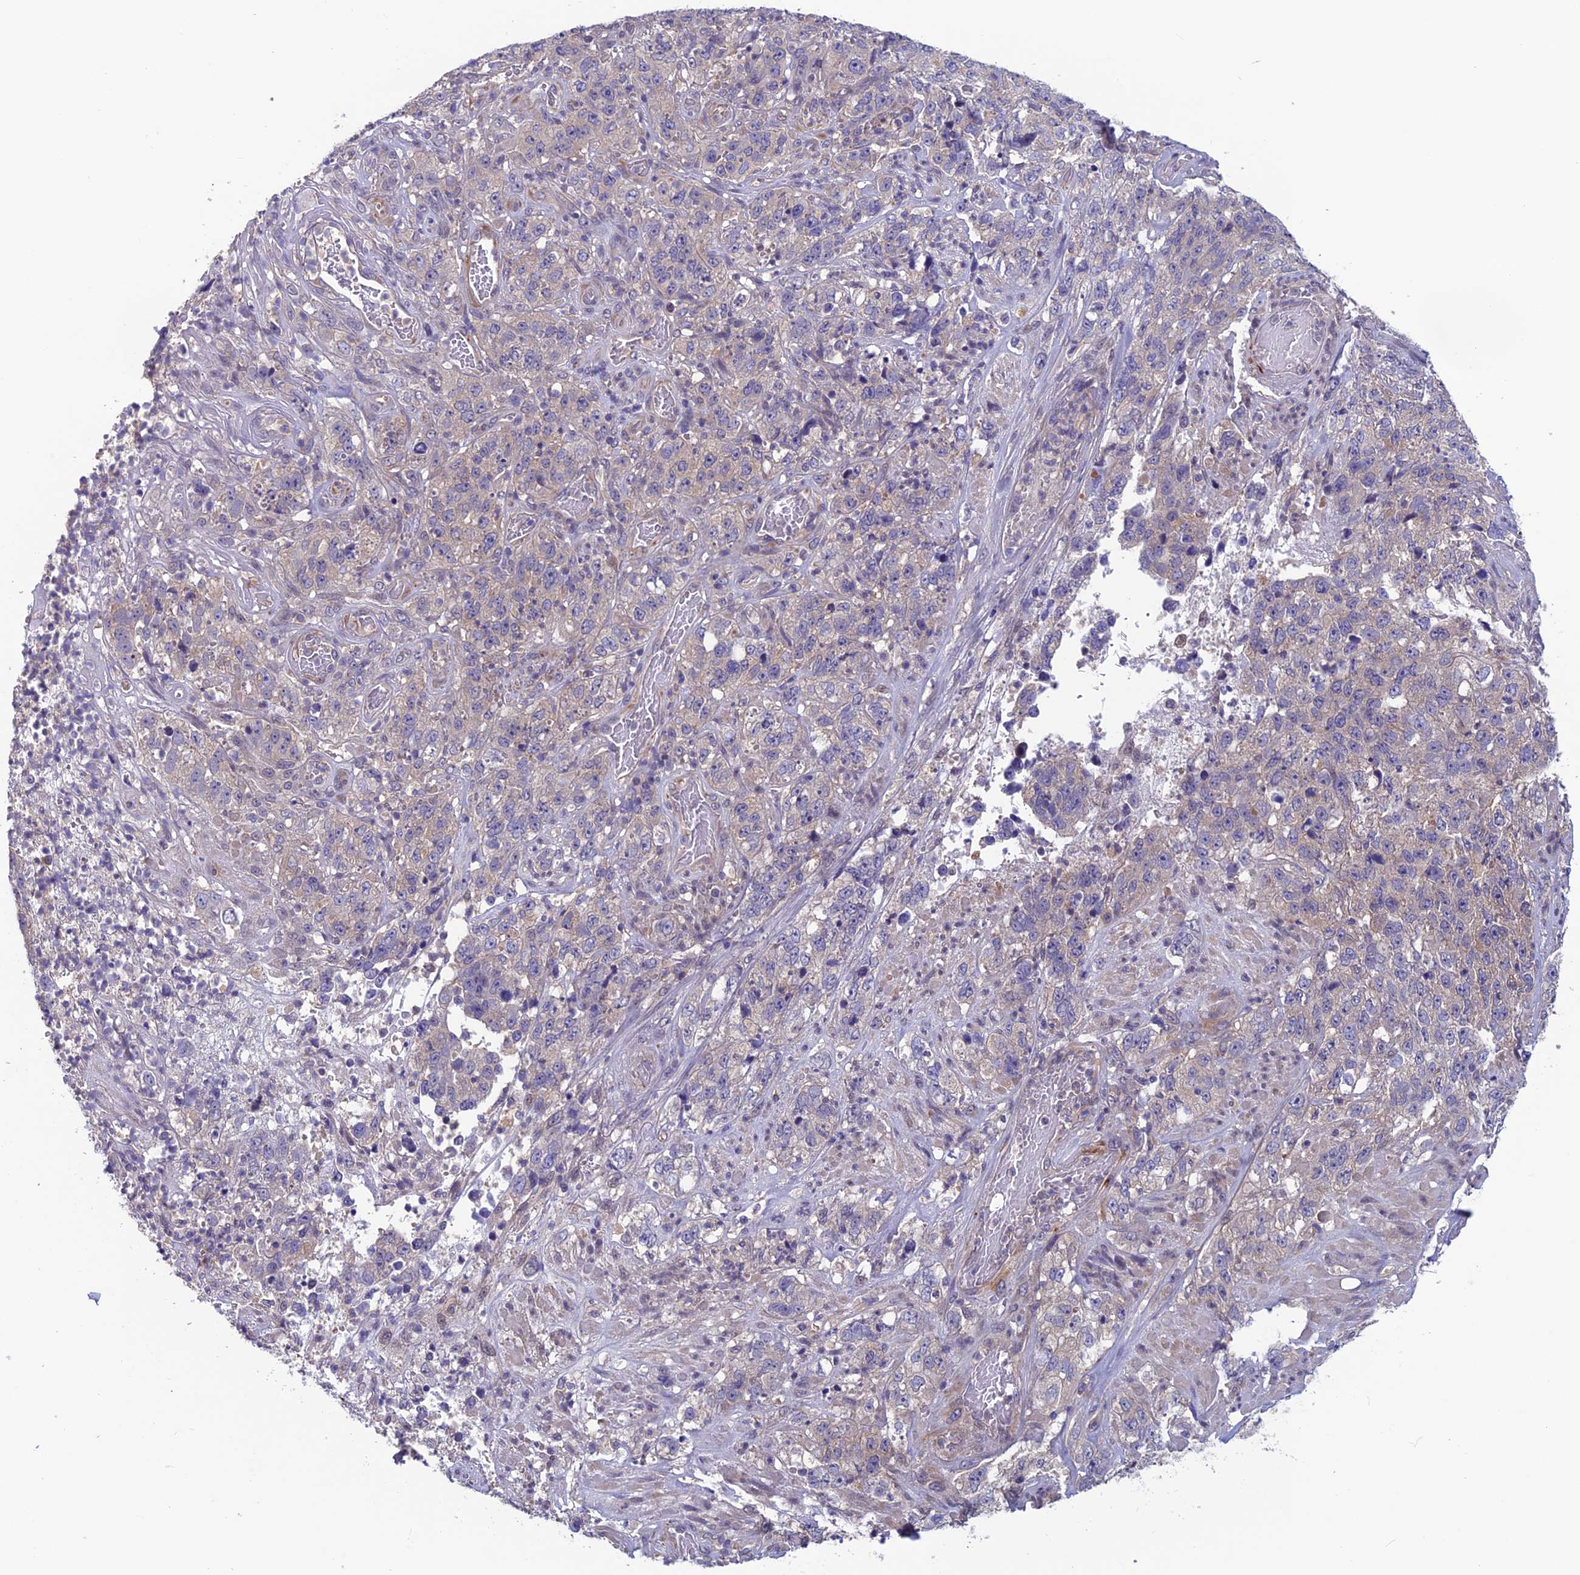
{"staining": {"intensity": "negative", "quantity": "none", "location": "none"}, "tissue": "stomach cancer", "cell_type": "Tumor cells", "image_type": "cancer", "snomed": [{"axis": "morphology", "description": "Adenocarcinoma, NOS"}, {"axis": "topography", "description": "Stomach"}], "caption": "An image of human stomach cancer is negative for staining in tumor cells. (DAB (3,3'-diaminobenzidine) immunohistochemistry (IHC) visualized using brightfield microscopy, high magnification).", "gene": "MAST2", "patient": {"sex": "male", "age": 48}}